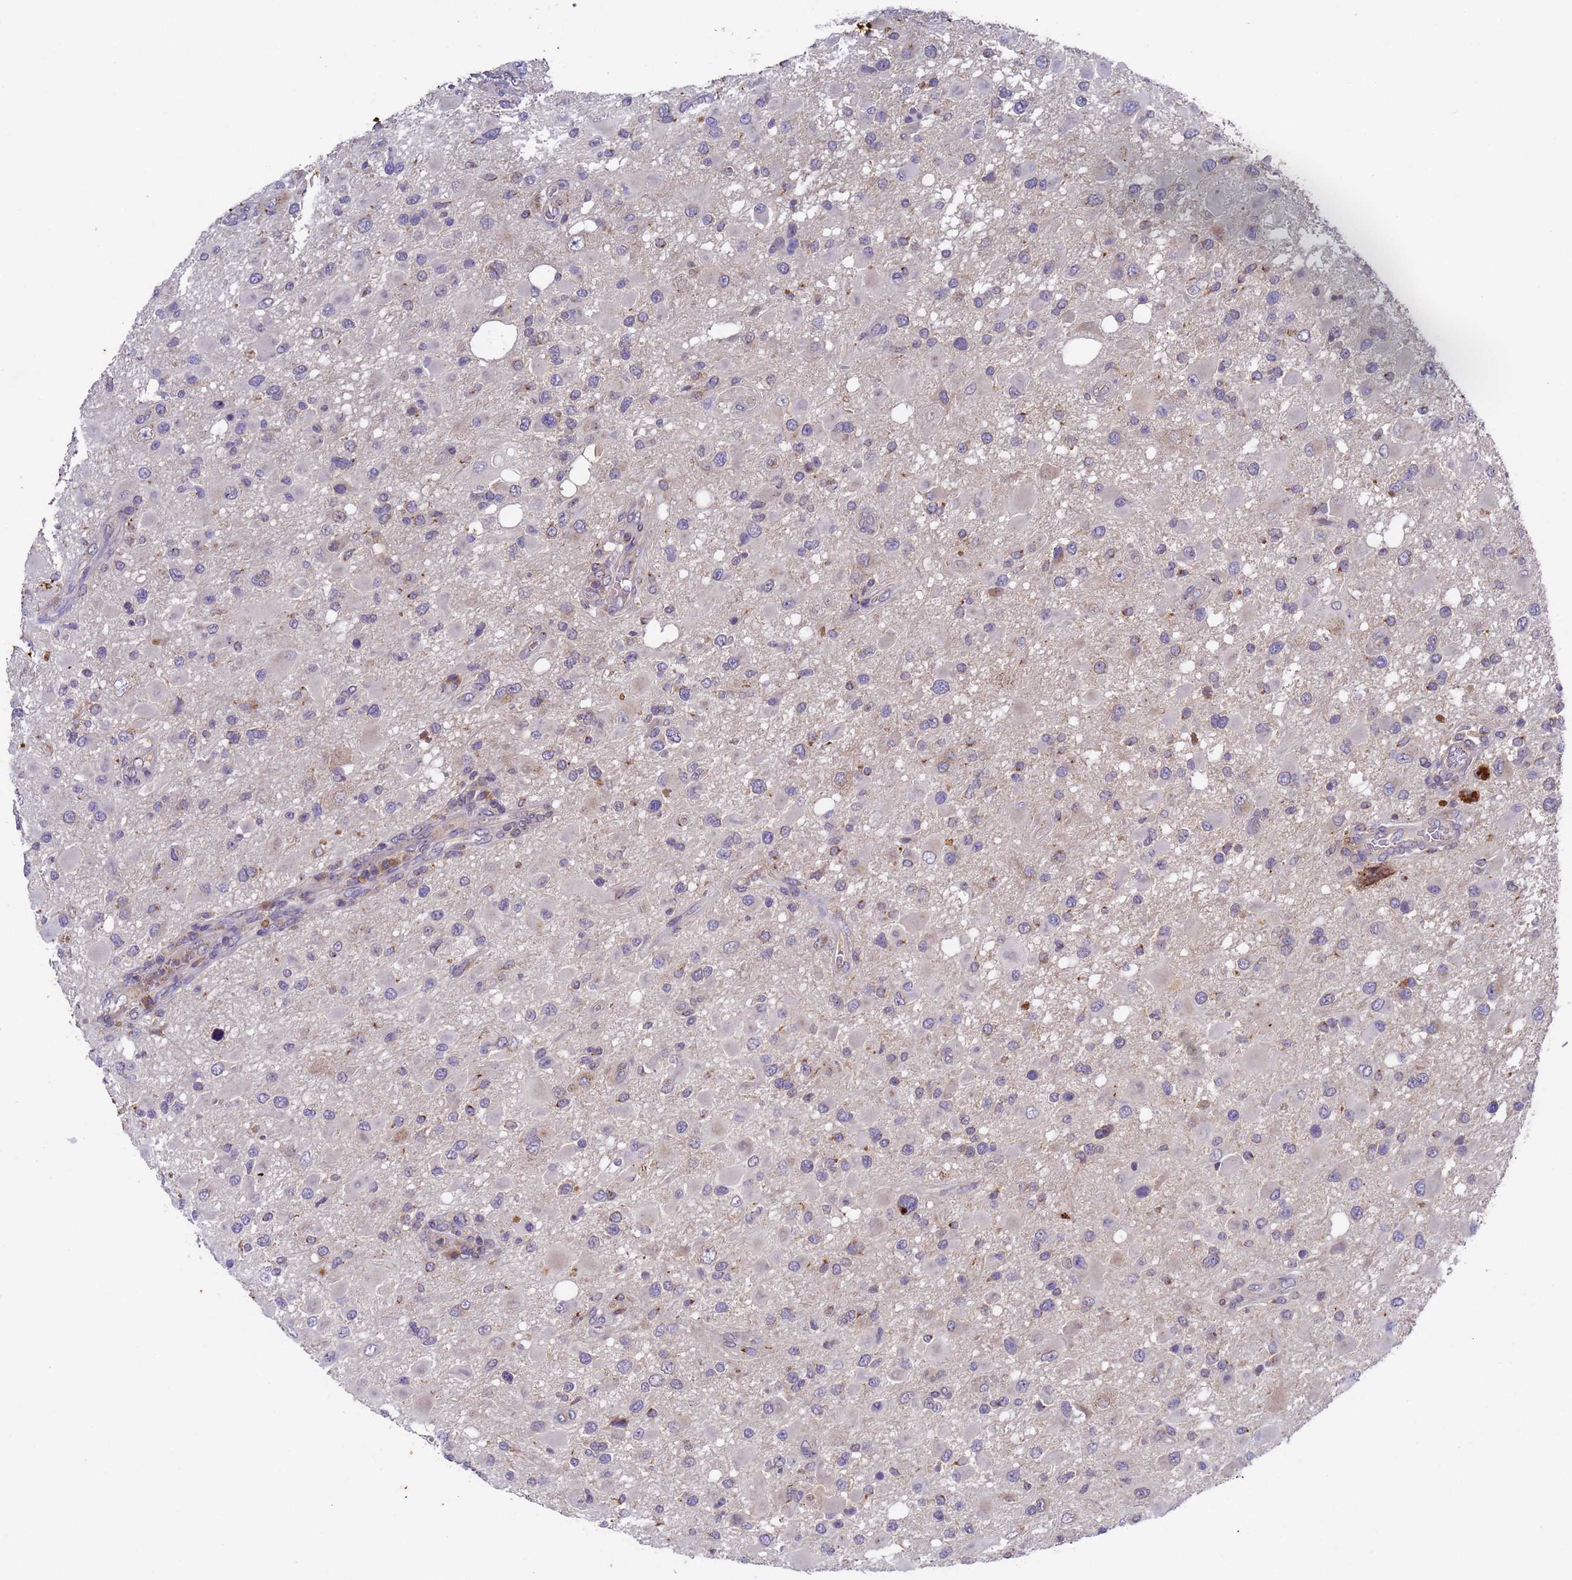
{"staining": {"intensity": "negative", "quantity": "none", "location": "none"}, "tissue": "glioma", "cell_type": "Tumor cells", "image_type": "cancer", "snomed": [{"axis": "morphology", "description": "Glioma, malignant, High grade"}, {"axis": "topography", "description": "Brain"}], "caption": "Malignant high-grade glioma was stained to show a protein in brown. There is no significant expression in tumor cells.", "gene": "DCAF12L2", "patient": {"sex": "male", "age": 53}}